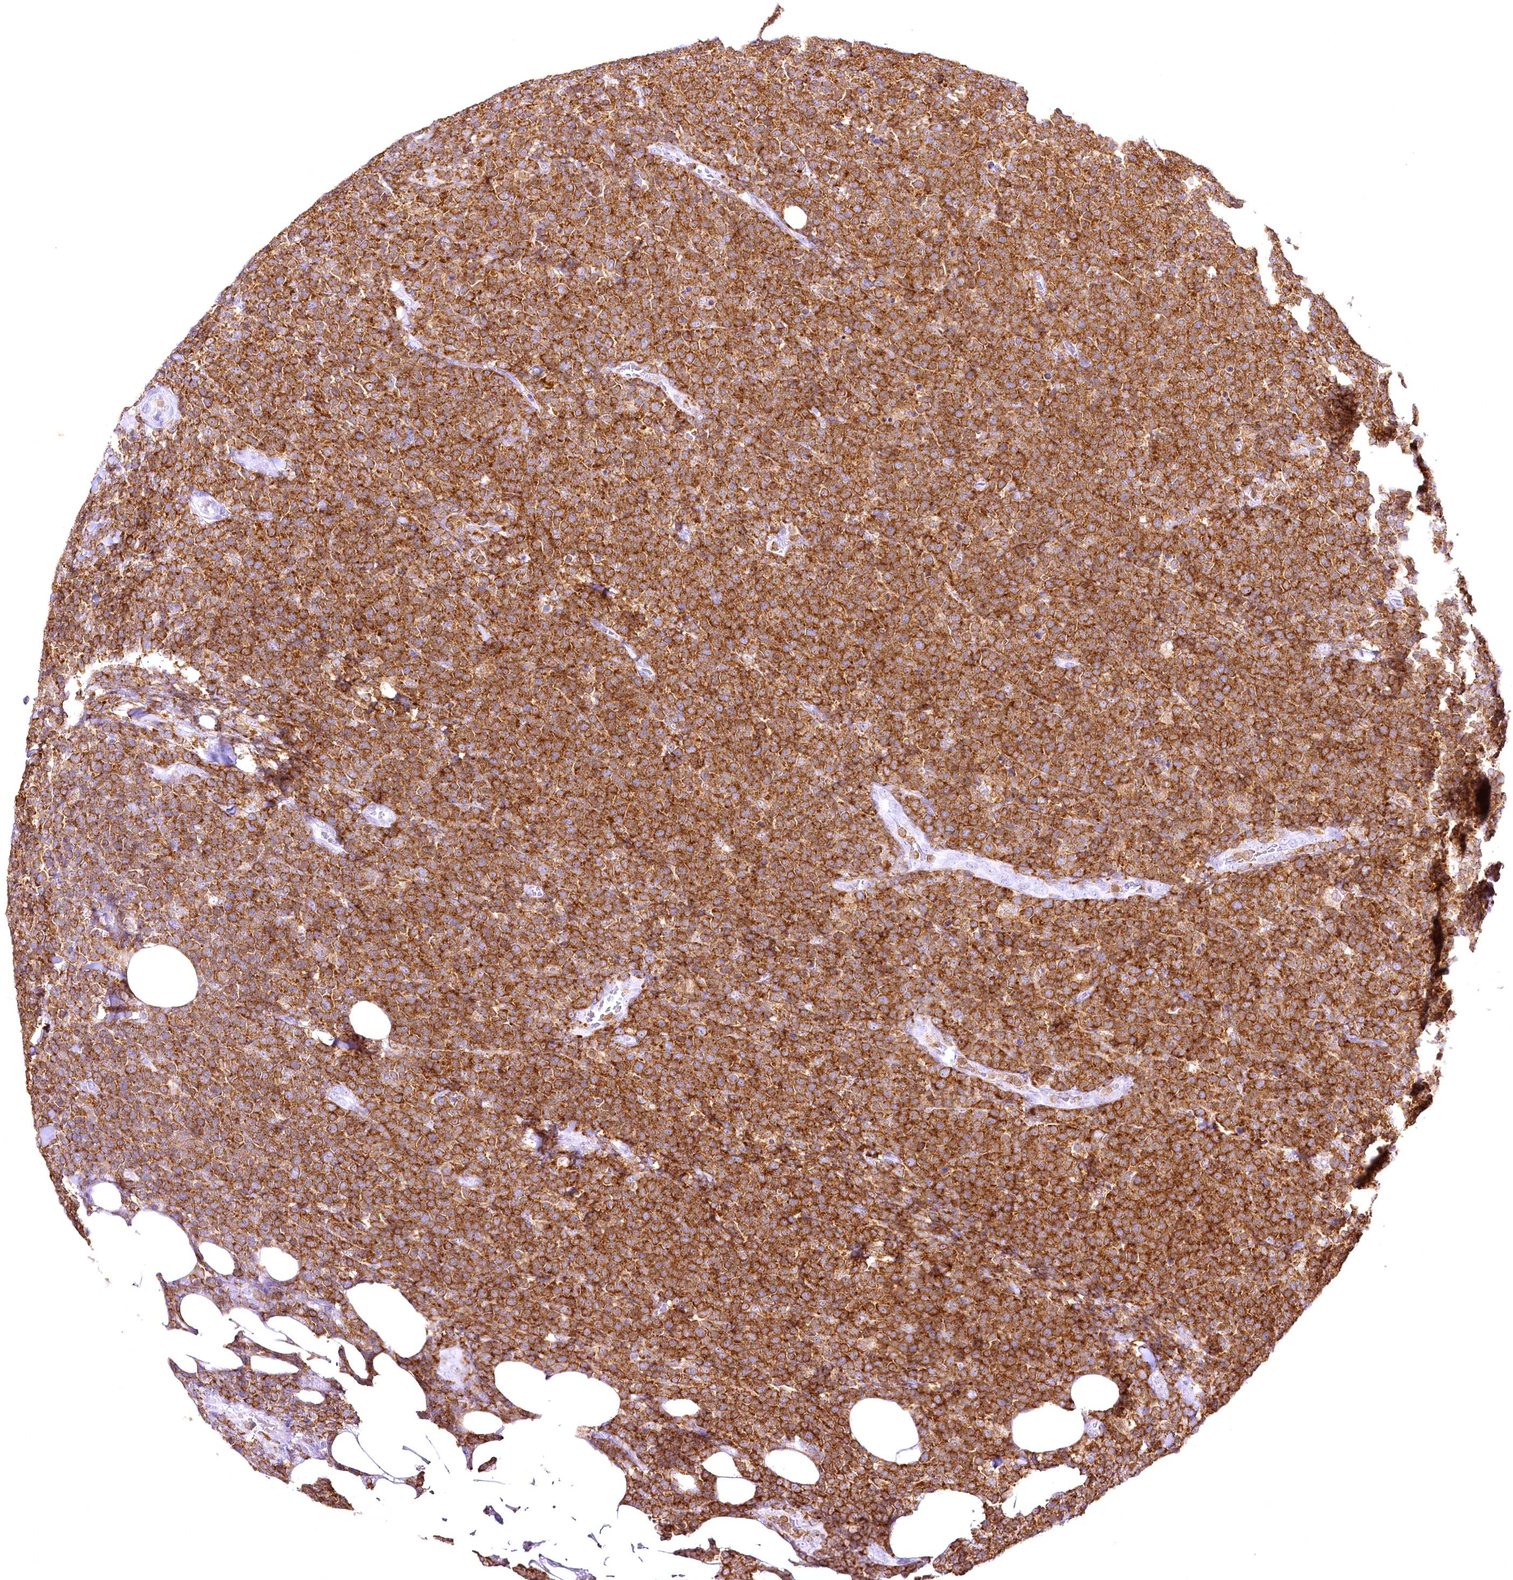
{"staining": {"intensity": "strong", "quantity": ">75%", "location": "cytoplasmic/membranous"}, "tissue": "lymphoma", "cell_type": "Tumor cells", "image_type": "cancer", "snomed": [{"axis": "morphology", "description": "Malignant lymphoma, non-Hodgkin's type, High grade"}, {"axis": "topography", "description": "Lymph node"}], "caption": "Brown immunohistochemical staining in human lymphoma reveals strong cytoplasmic/membranous positivity in about >75% of tumor cells.", "gene": "DOCK2", "patient": {"sex": "male", "age": 61}}